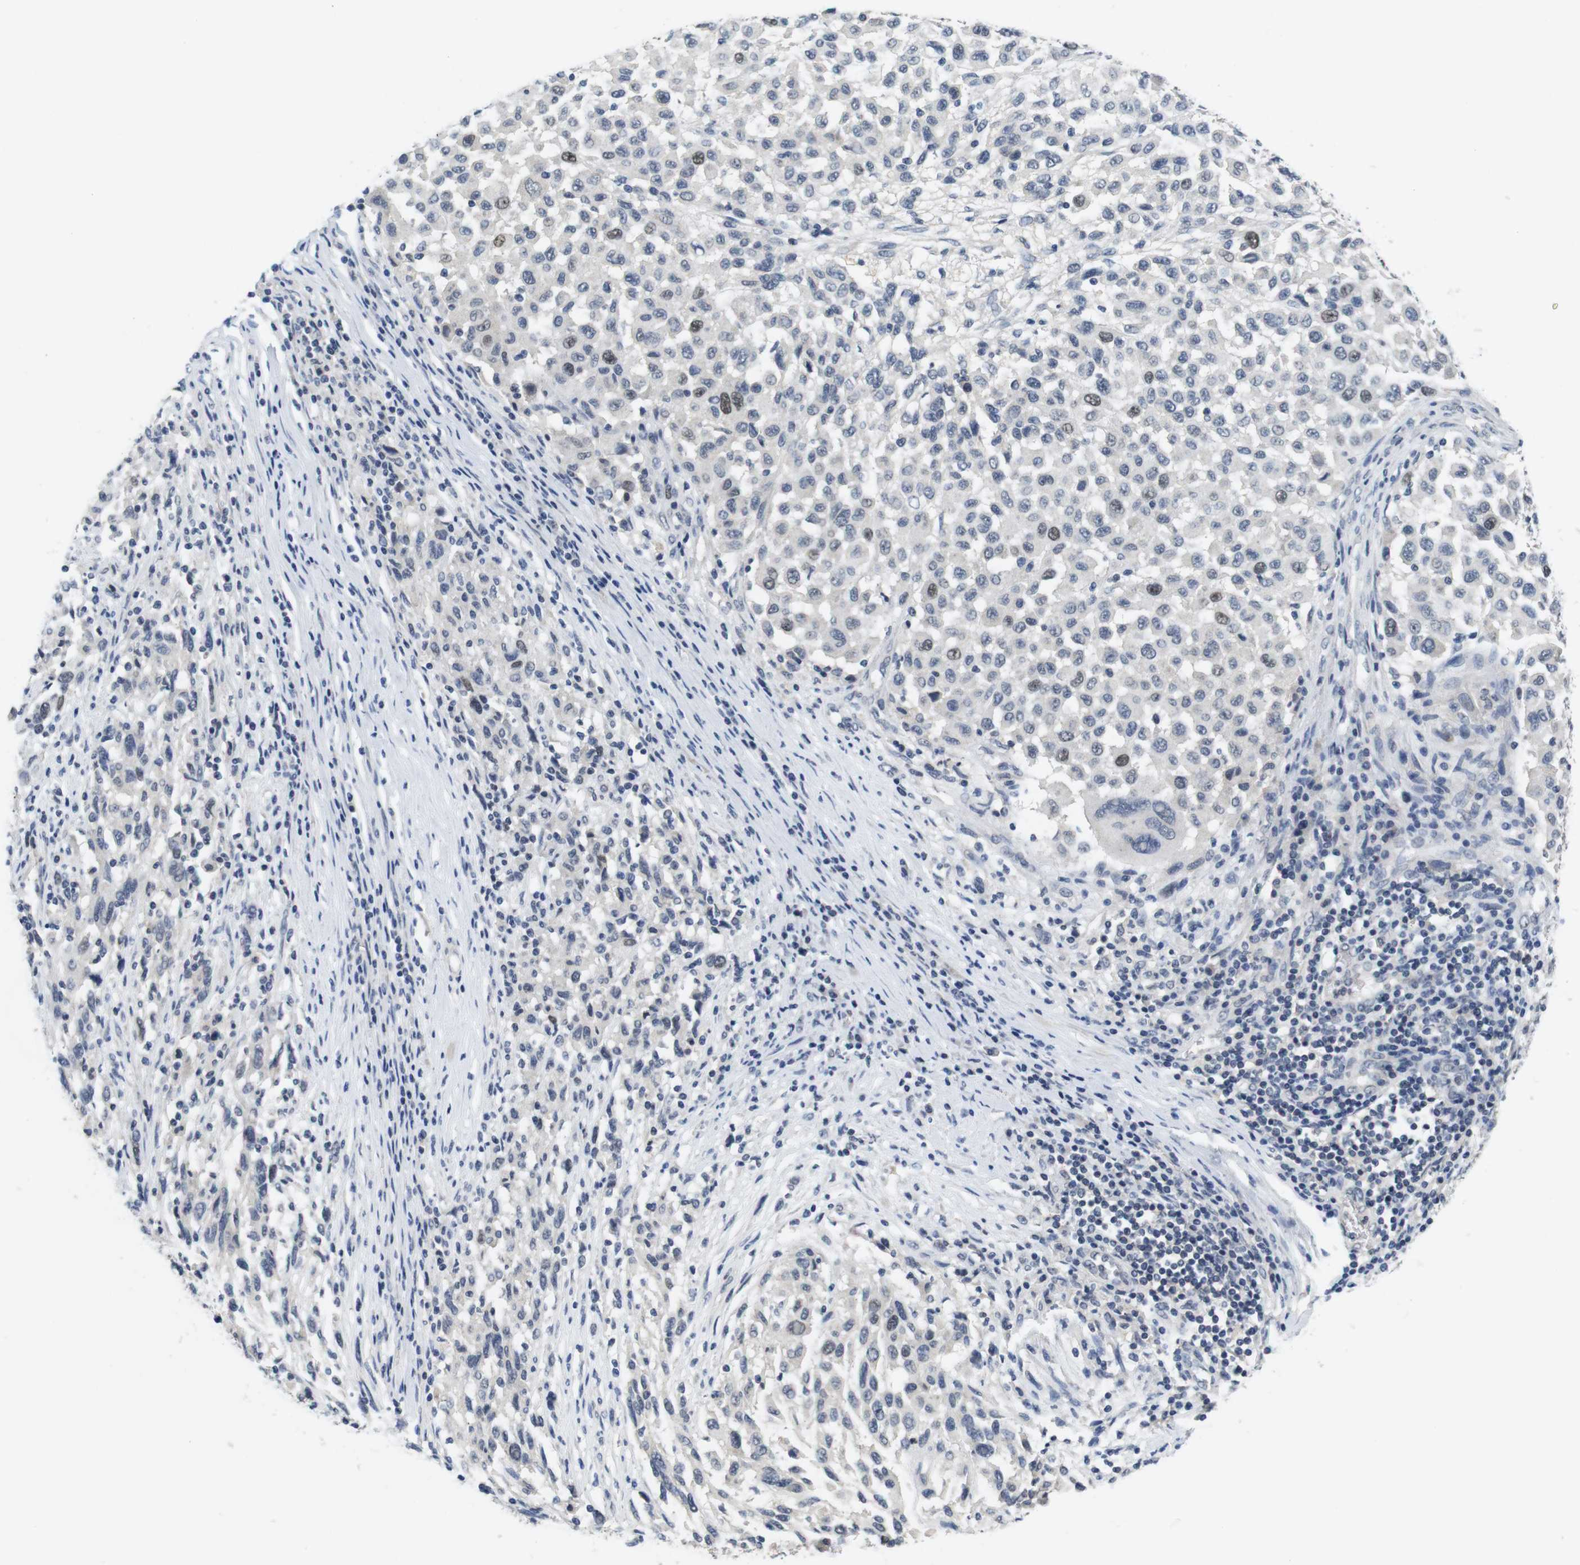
{"staining": {"intensity": "weak", "quantity": "<25%", "location": "nuclear"}, "tissue": "melanoma", "cell_type": "Tumor cells", "image_type": "cancer", "snomed": [{"axis": "morphology", "description": "Malignant melanoma, Metastatic site"}, {"axis": "topography", "description": "Lymph node"}], "caption": "Immunohistochemical staining of malignant melanoma (metastatic site) shows no significant staining in tumor cells.", "gene": "SKP2", "patient": {"sex": "male", "age": 61}}